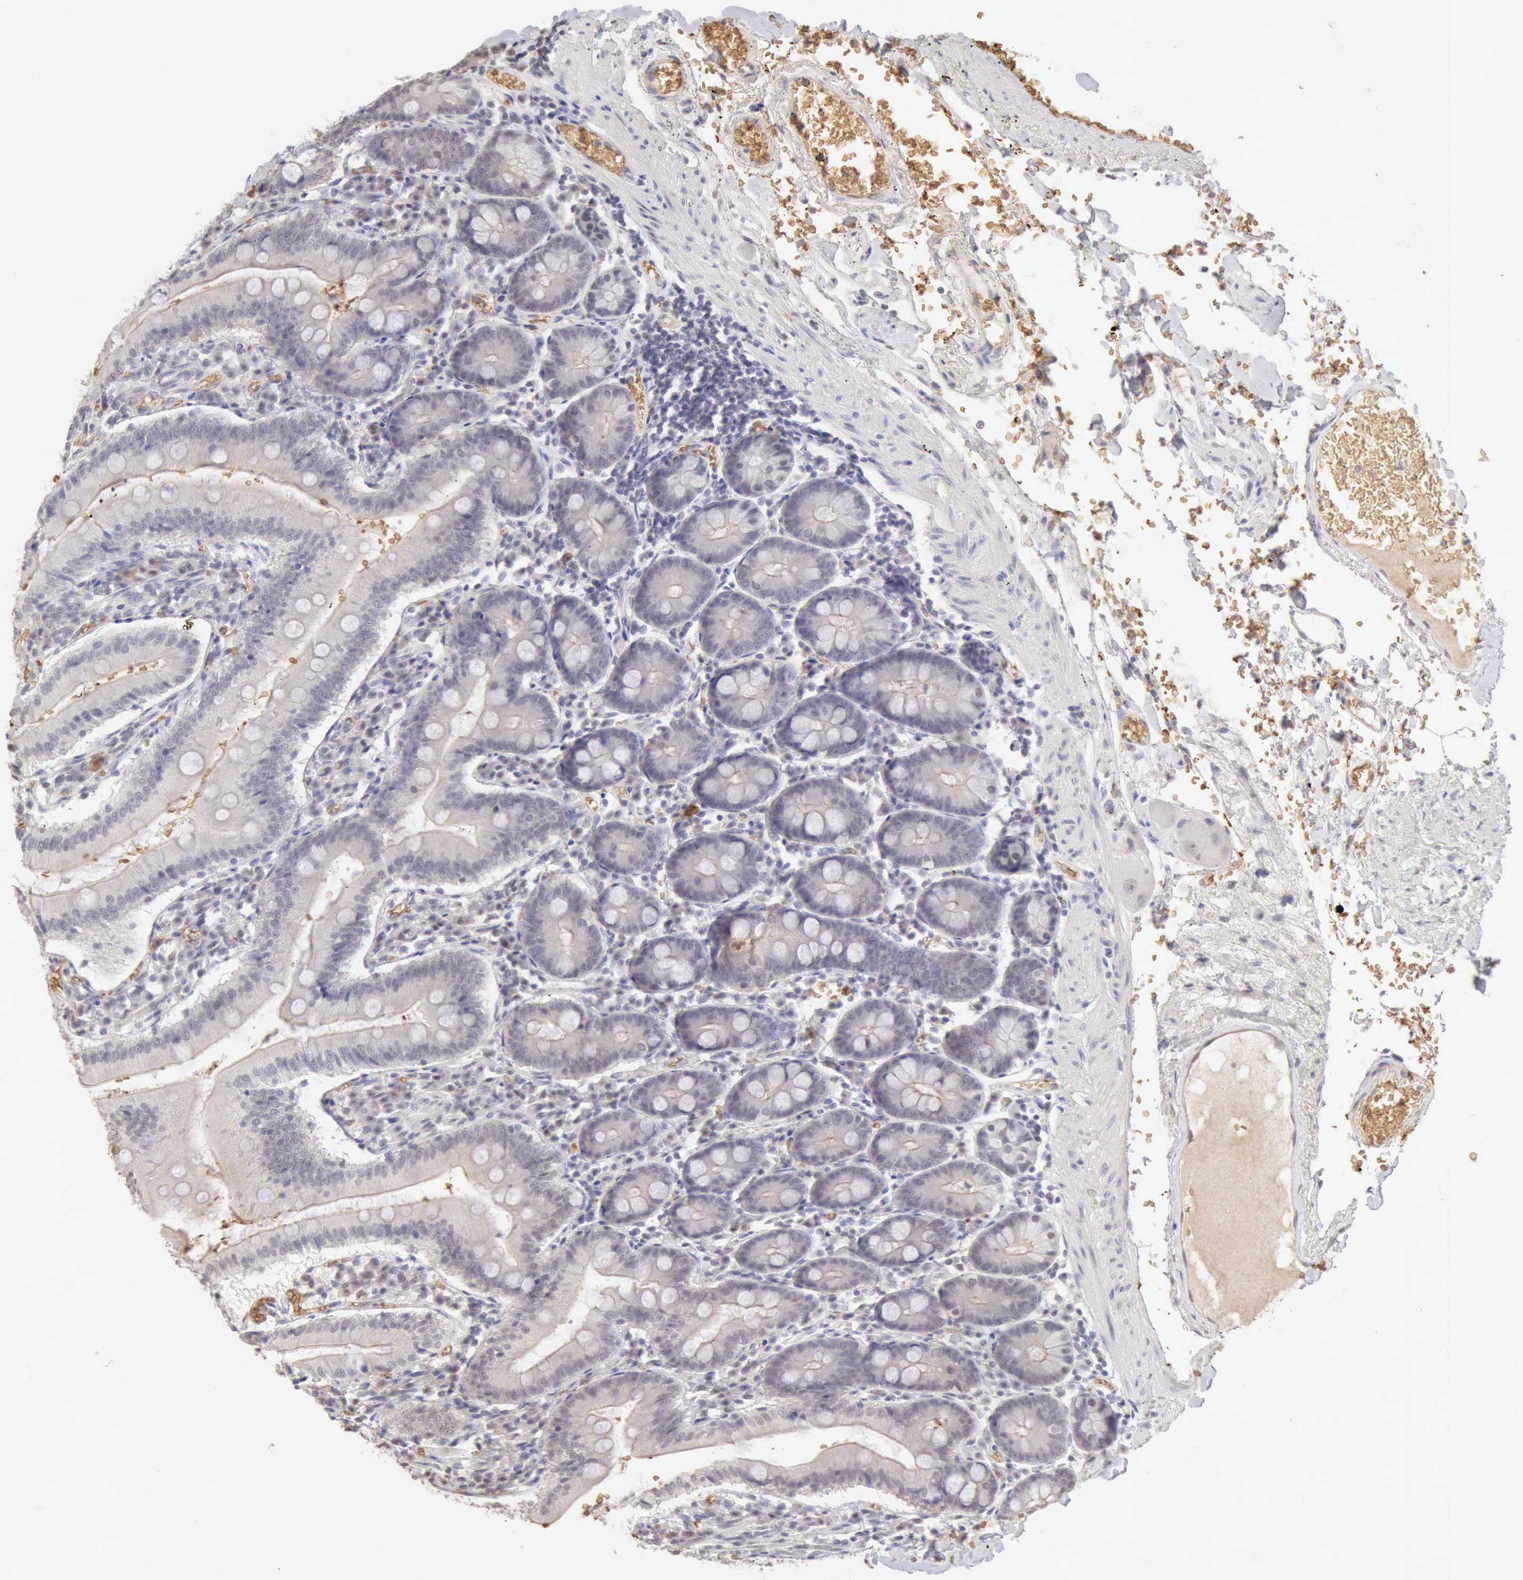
{"staining": {"intensity": "negative", "quantity": "none", "location": "none"}, "tissue": "small intestine", "cell_type": "Glandular cells", "image_type": "normal", "snomed": [{"axis": "morphology", "description": "Normal tissue, NOS"}, {"axis": "topography", "description": "Small intestine"}], "caption": "Micrograph shows no protein positivity in glandular cells of normal small intestine. The staining was performed using DAB to visualize the protein expression in brown, while the nuclei were stained in blue with hematoxylin (Magnification: 20x).", "gene": "CFI", "patient": {"sex": "male", "age": 71}}